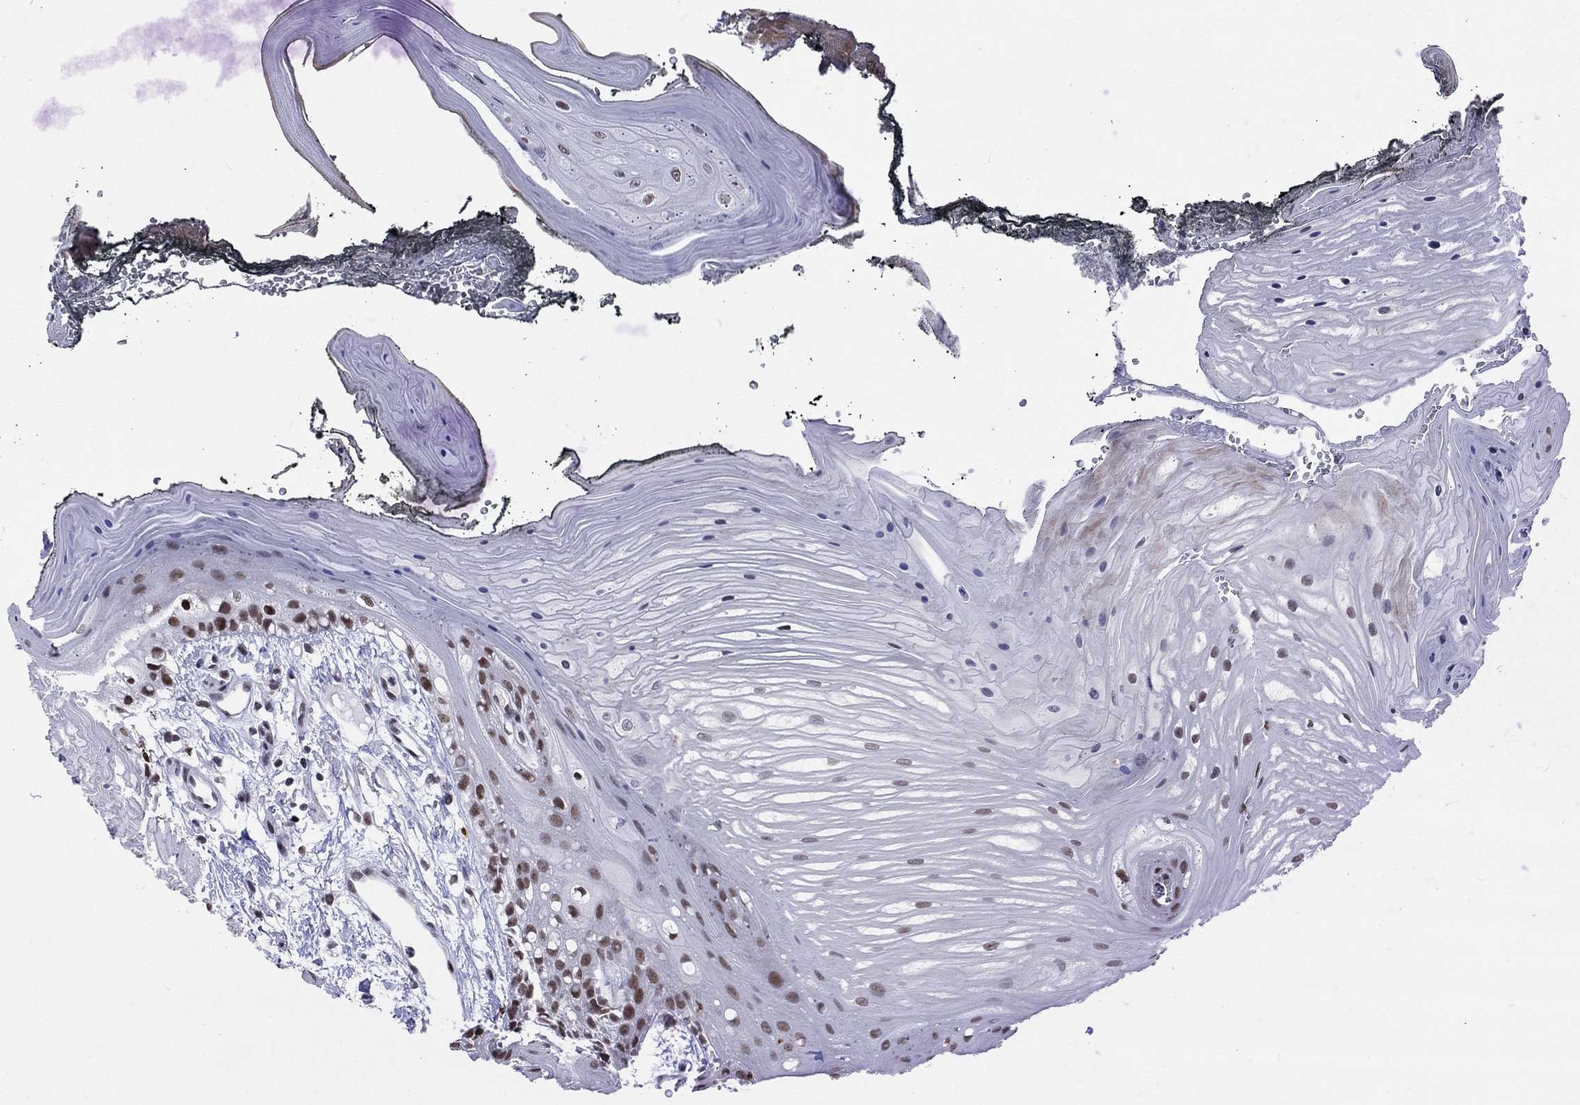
{"staining": {"intensity": "moderate", "quantity": "<25%", "location": "nuclear"}, "tissue": "oral mucosa", "cell_type": "Squamous epithelial cells", "image_type": "normal", "snomed": [{"axis": "morphology", "description": "Normal tissue, NOS"}, {"axis": "morphology", "description": "Squamous cell carcinoma, NOS"}, {"axis": "topography", "description": "Oral tissue"}, {"axis": "topography", "description": "Head-Neck"}], "caption": "Oral mucosa stained with IHC reveals moderate nuclear expression in approximately <25% of squamous epithelial cells. The staining is performed using DAB brown chromogen to label protein expression. The nuclei are counter-stained blue using hematoxylin.", "gene": "HCFC1", "patient": {"sex": "male", "age": 65}}